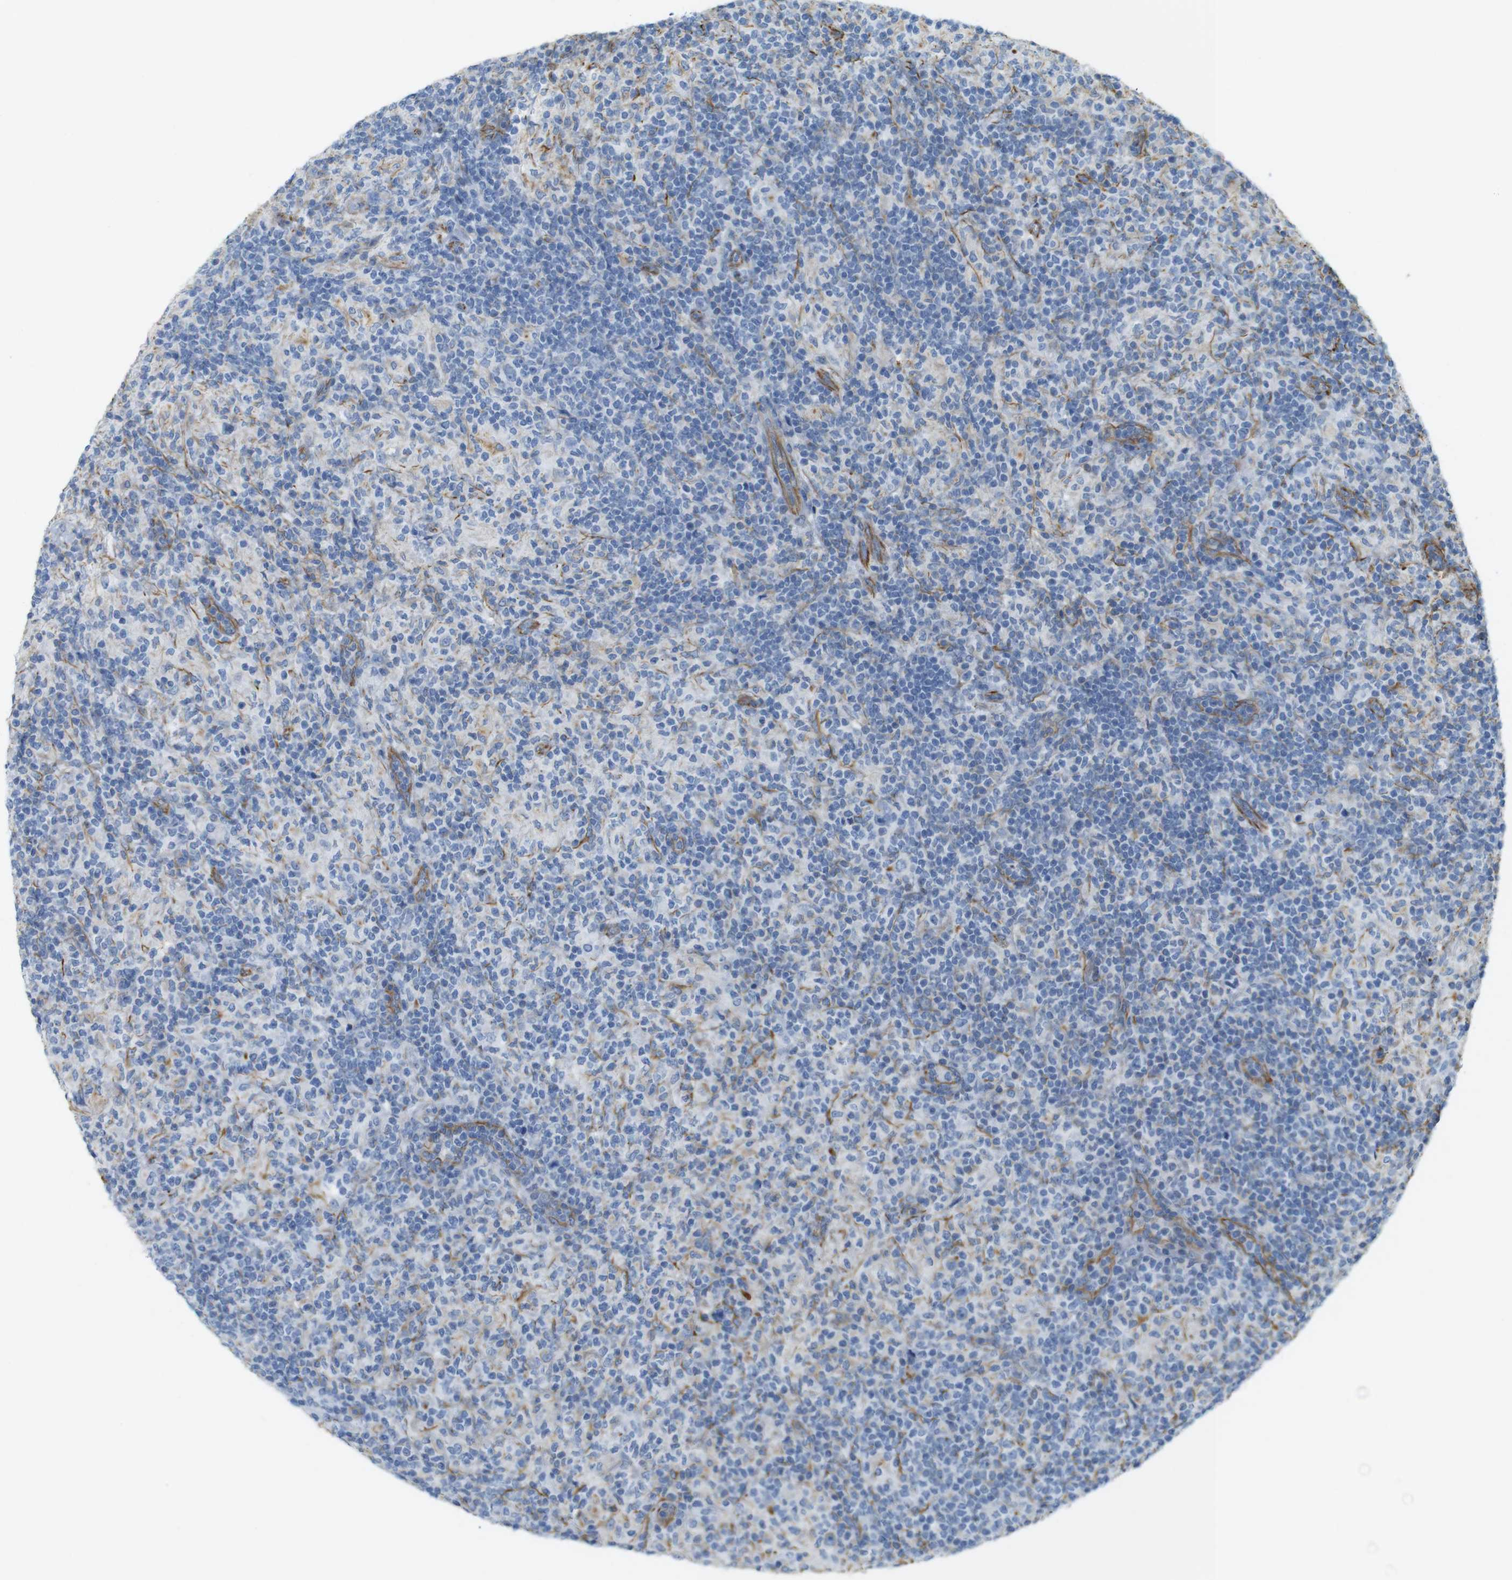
{"staining": {"intensity": "negative", "quantity": "none", "location": "none"}, "tissue": "lymphoma", "cell_type": "Tumor cells", "image_type": "cancer", "snomed": [{"axis": "morphology", "description": "Hodgkin's disease, NOS"}, {"axis": "topography", "description": "Lymph node"}], "caption": "The immunohistochemistry (IHC) image has no significant staining in tumor cells of Hodgkin's disease tissue.", "gene": "MS4A10", "patient": {"sex": "male", "age": 70}}